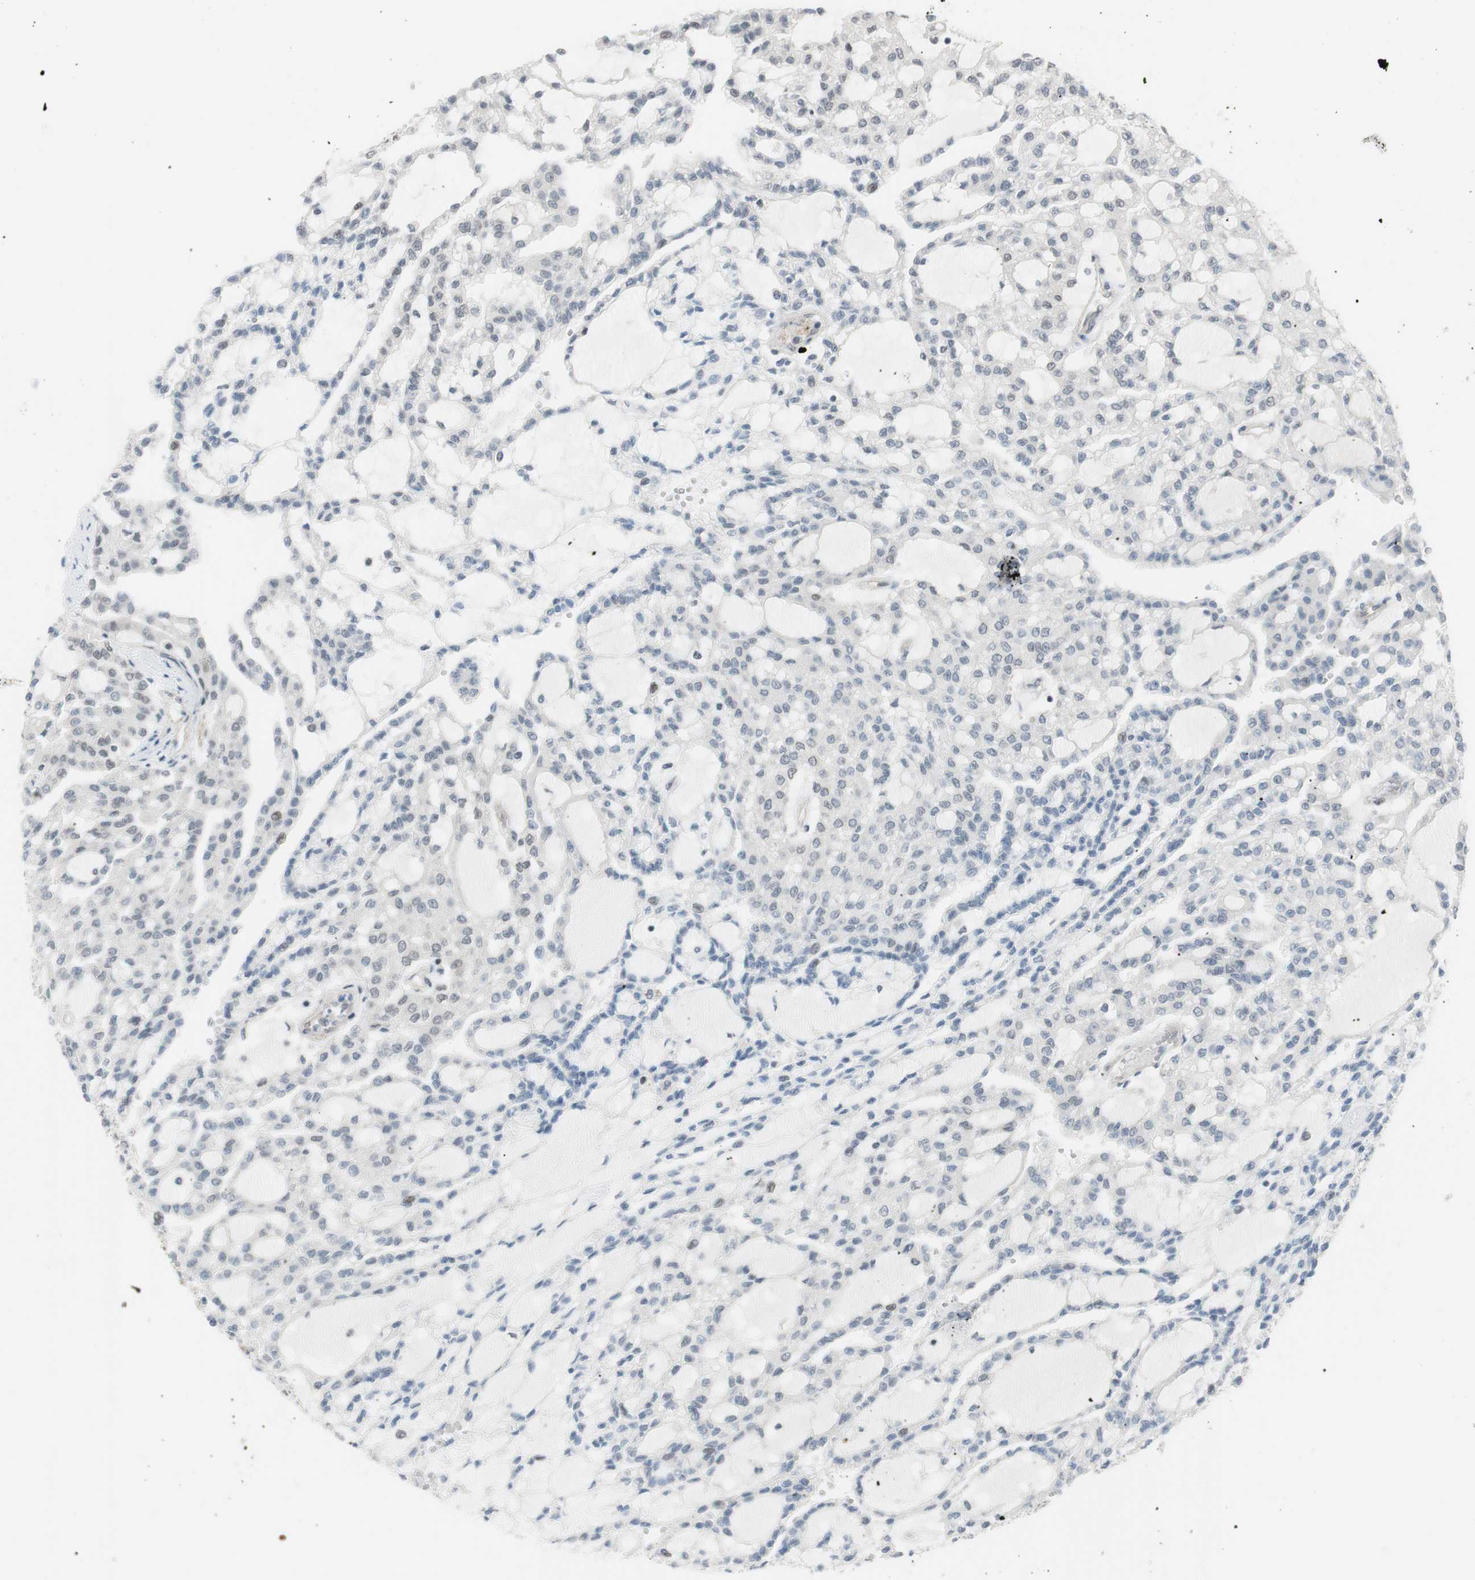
{"staining": {"intensity": "weak", "quantity": "<25%", "location": "nuclear"}, "tissue": "renal cancer", "cell_type": "Tumor cells", "image_type": "cancer", "snomed": [{"axis": "morphology", "description": "Adenocarcinoma, NOS"}, {"axis": "topography", "description": "Kidney"}], "caption": "Adenocarcinoma (renal) was stained to show a protein in brown. There is no significant expression in tumor cells. (Brightfield microscopy of DAB immunohistochemistry at high magnification).", "gene": "SUFU", "patient": {"sex": "male", "age": 63}}